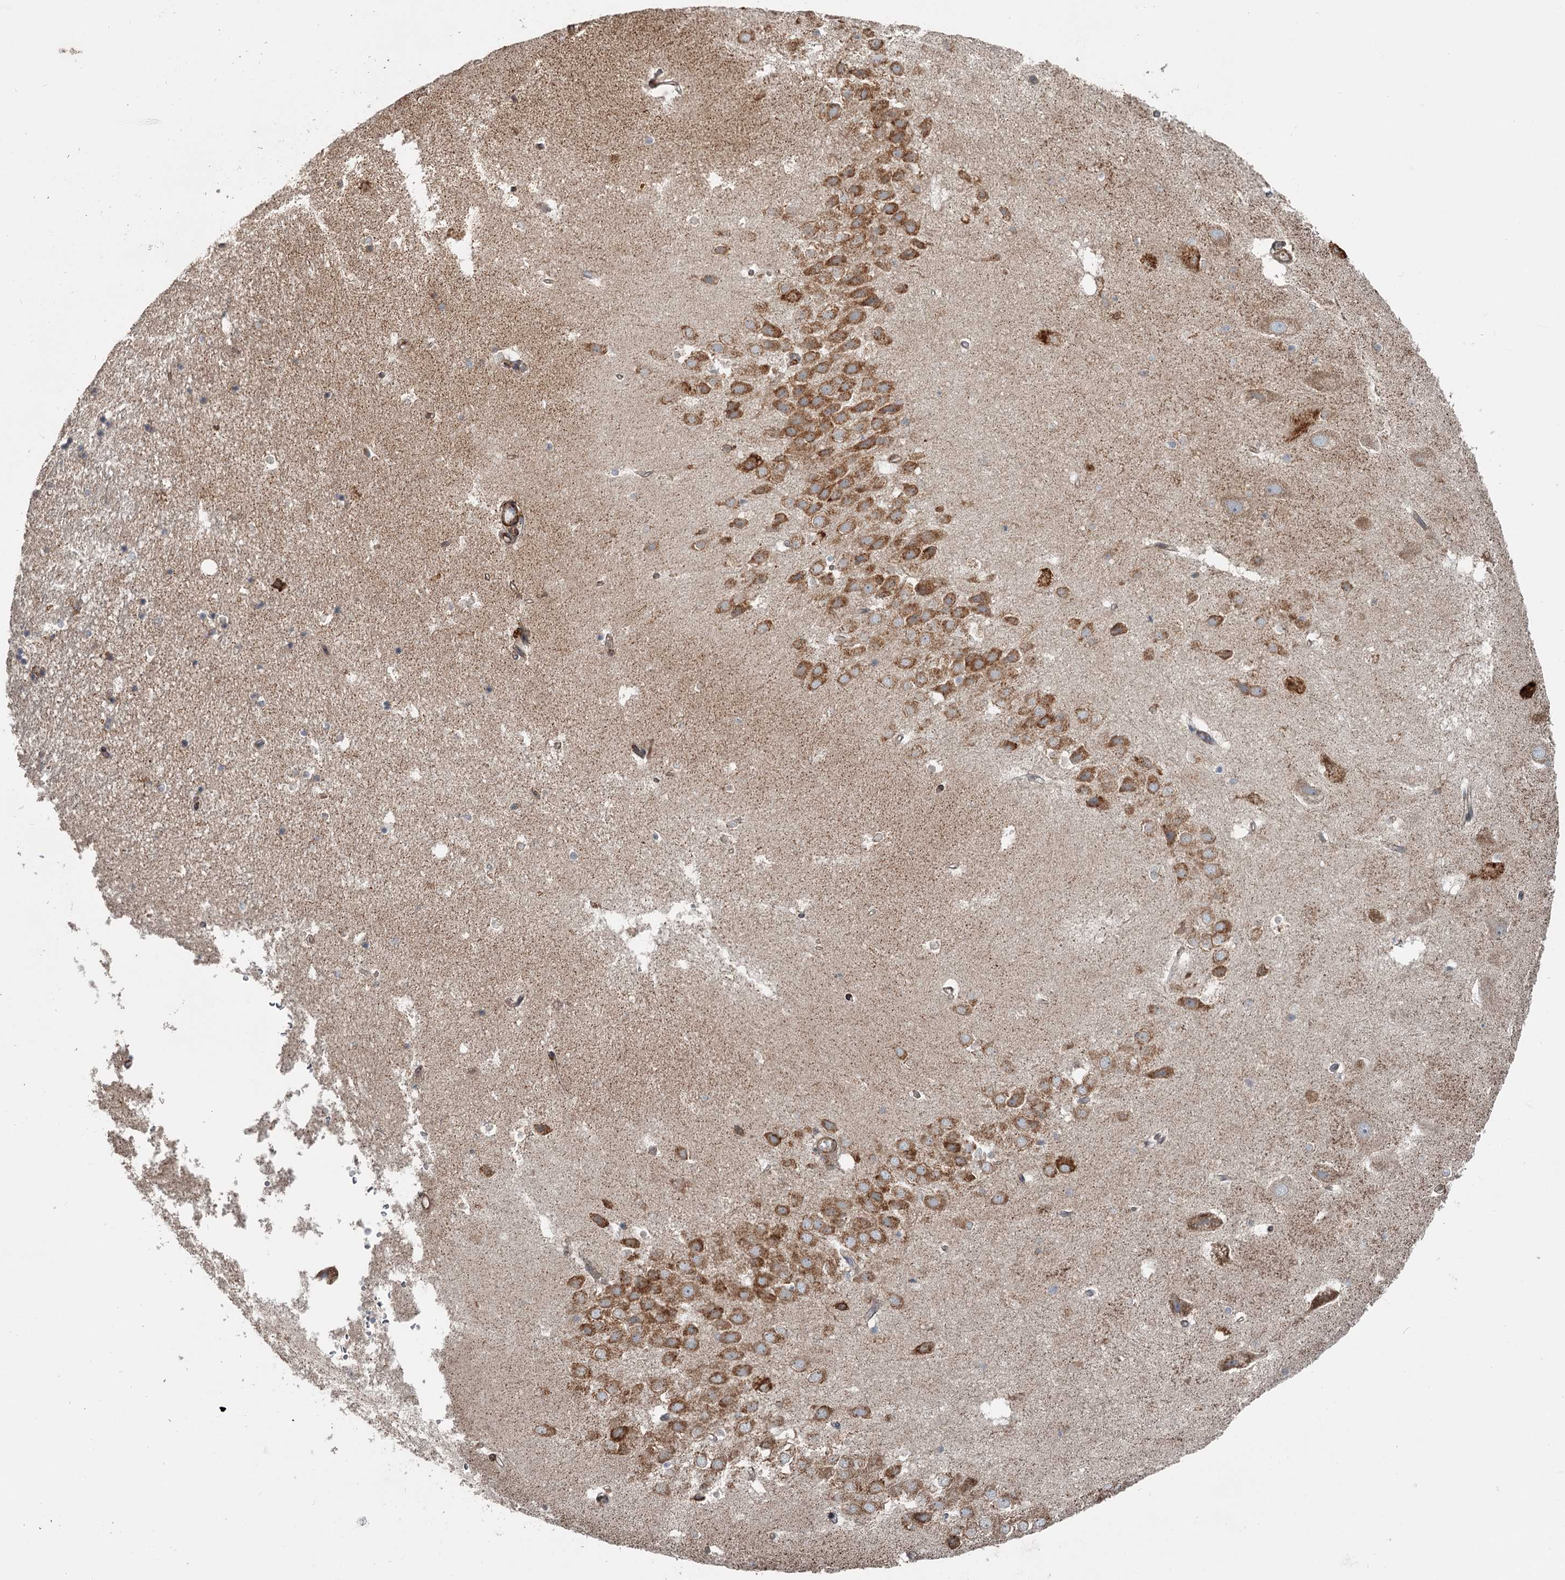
{"staining": {"intensity": "negative", "quantity": "none", "location": "none"}, "tissue": "hippocampus", "cell_type": "Glial cells", "image_type": "normal", "snomed": [{"axis": "morphology", "description": "Normal tissue, NOS"}, {"axis": "topography", "description": "Hippocampus"}], "caption": "Human hippocampus stained for a protein using immunohistochemistry shows no expression in glial cells.", "gene": "RASSF8", "patient": {"sex": "female", "age": 52}}